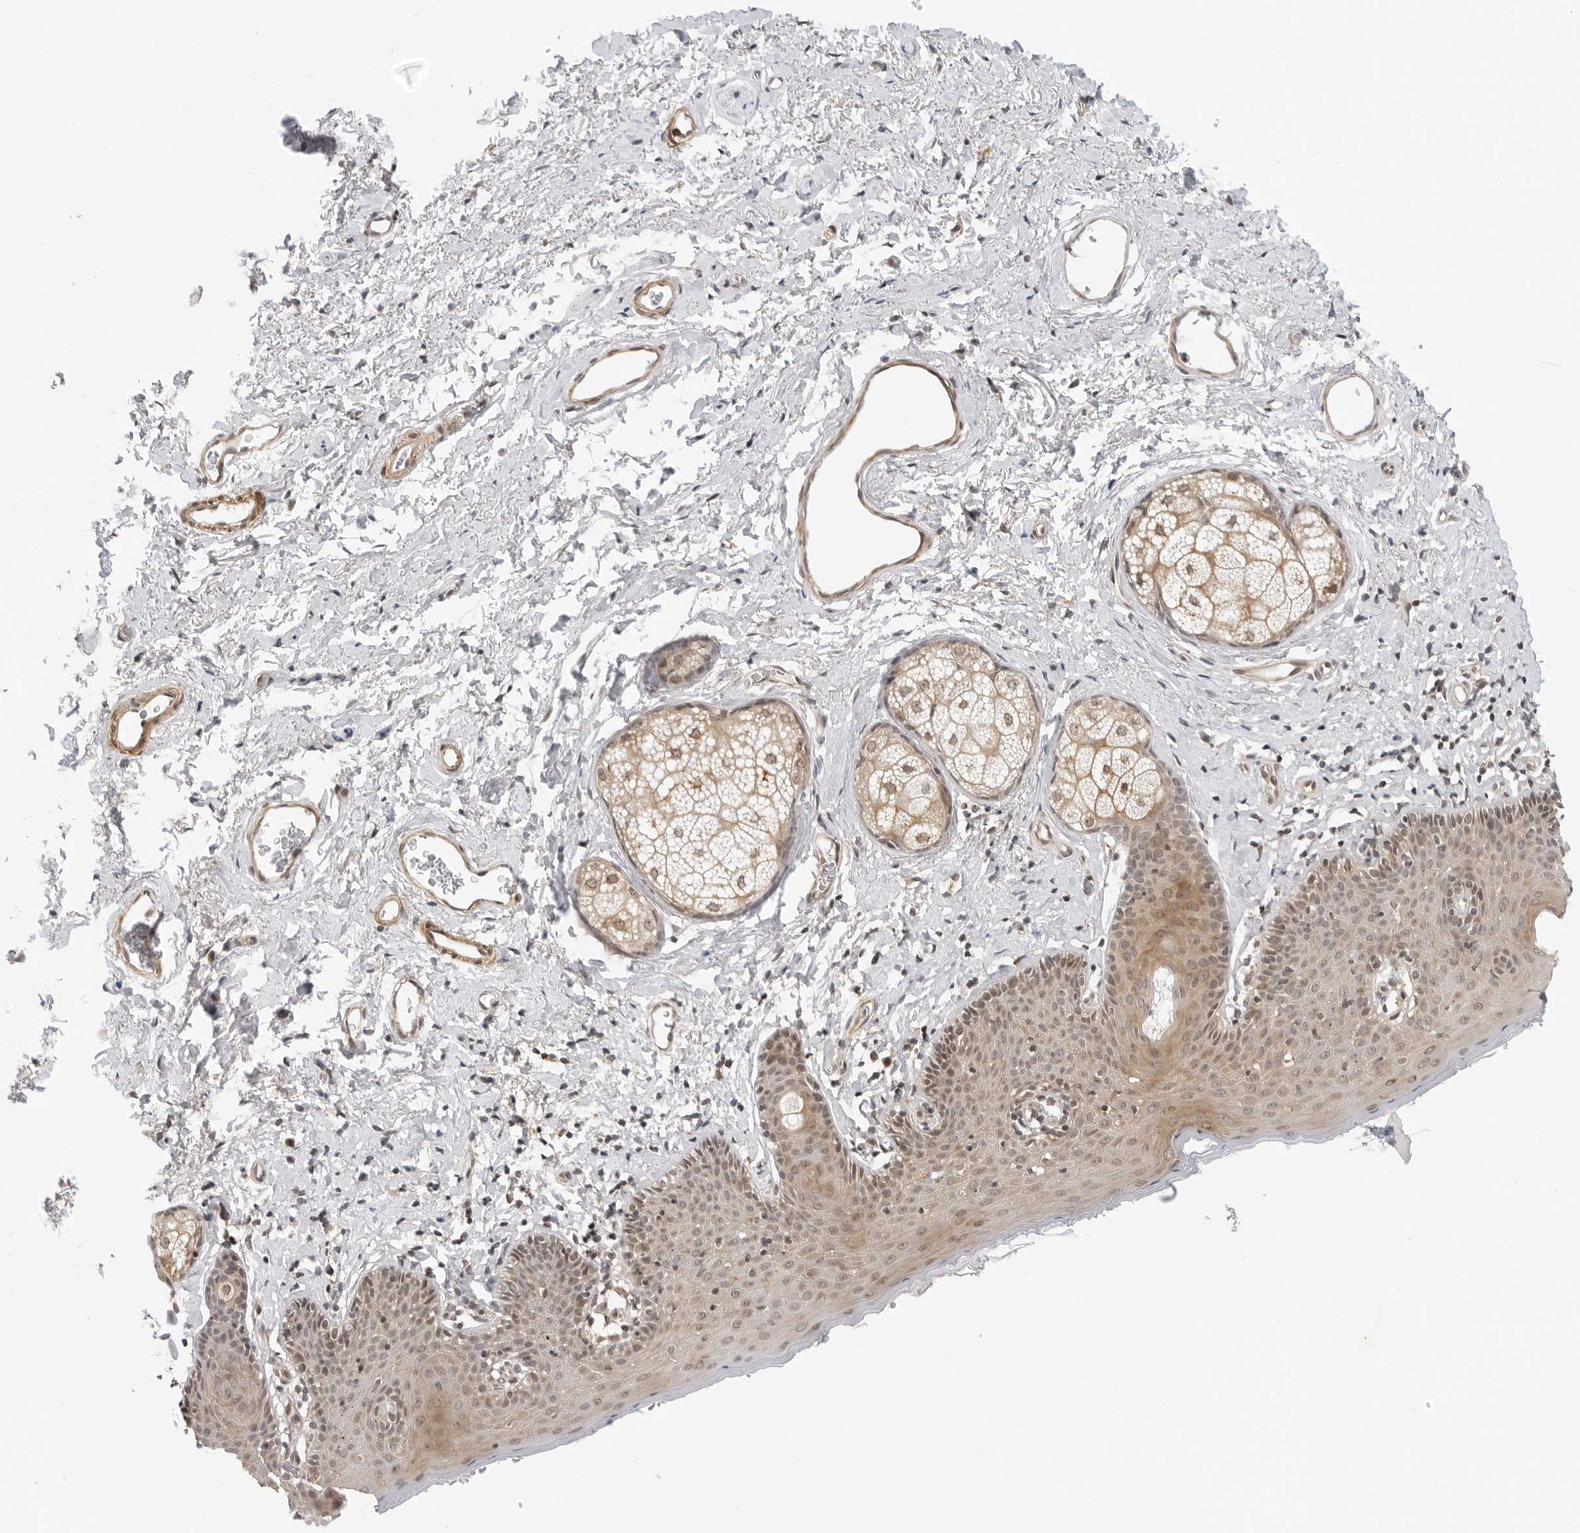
{"staining": {"intensity": "moderate", "quantity": "25%-75%", "location": "cytoplasmic/membranous,nuclear"}, "tissue": "skin", "cell_type": "Epidermal cells", "image_type": "normal", "snomed": [{"axis": "morphology", "description": "Normal tissue, NOS"}, {"axis": "topography", "description": "Vulva"}], "caption": "IHC of unremarkable human skin demonstrates medium levels of moderate cytoplasmic/membranous,nuclear positivity in approximately 25%-75% of epidermal cells. The staining was performed using DAB to visualize the protein expression in brown, while the nuclei were stained in blue with hematoxylin (Magnification: 20x).", "gene": "MAP2K5", "patient": {"sex": "female", "age": 66}}